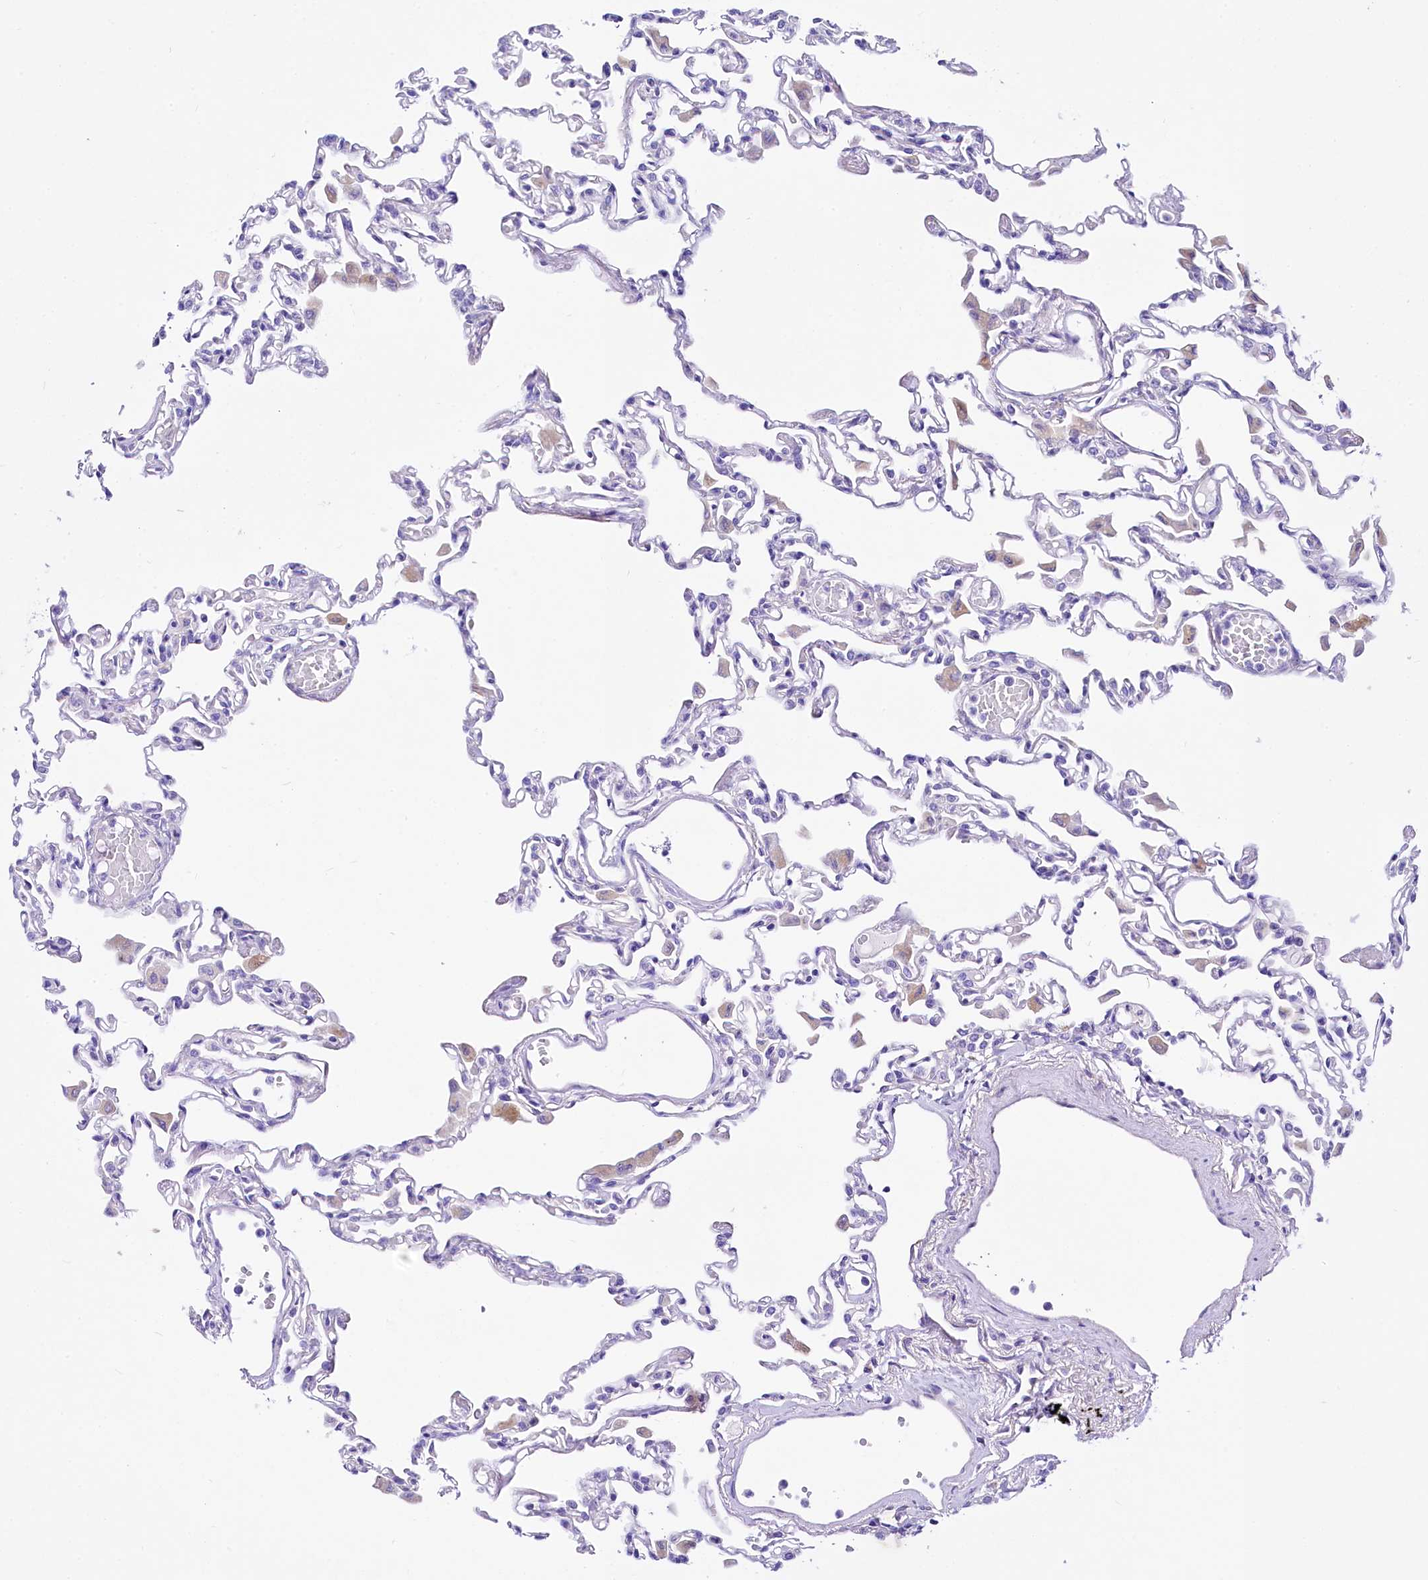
{"staining": {"intensity": "negative", "quantity": "none", "location": "none"}, "tissue": "lung", "cell_type": "Alveolar cells", "image_type": "normal", "snomed": [{"axis": "morphology", "description": "Normal tissue, NOS"}, {"axis": "topography", "description": "Bronchus"}, {"axis": "topography", "description": "Lung"}], "caption": "This micrograph is of normal lung stained with immunohistochemistry (IHC) to label a protein in brown with the nuclei are counter-stained blue. There is no staining in alveolar cells.", "gene": "A2ML1", "patient": {"sex": "female", "age": 49}}